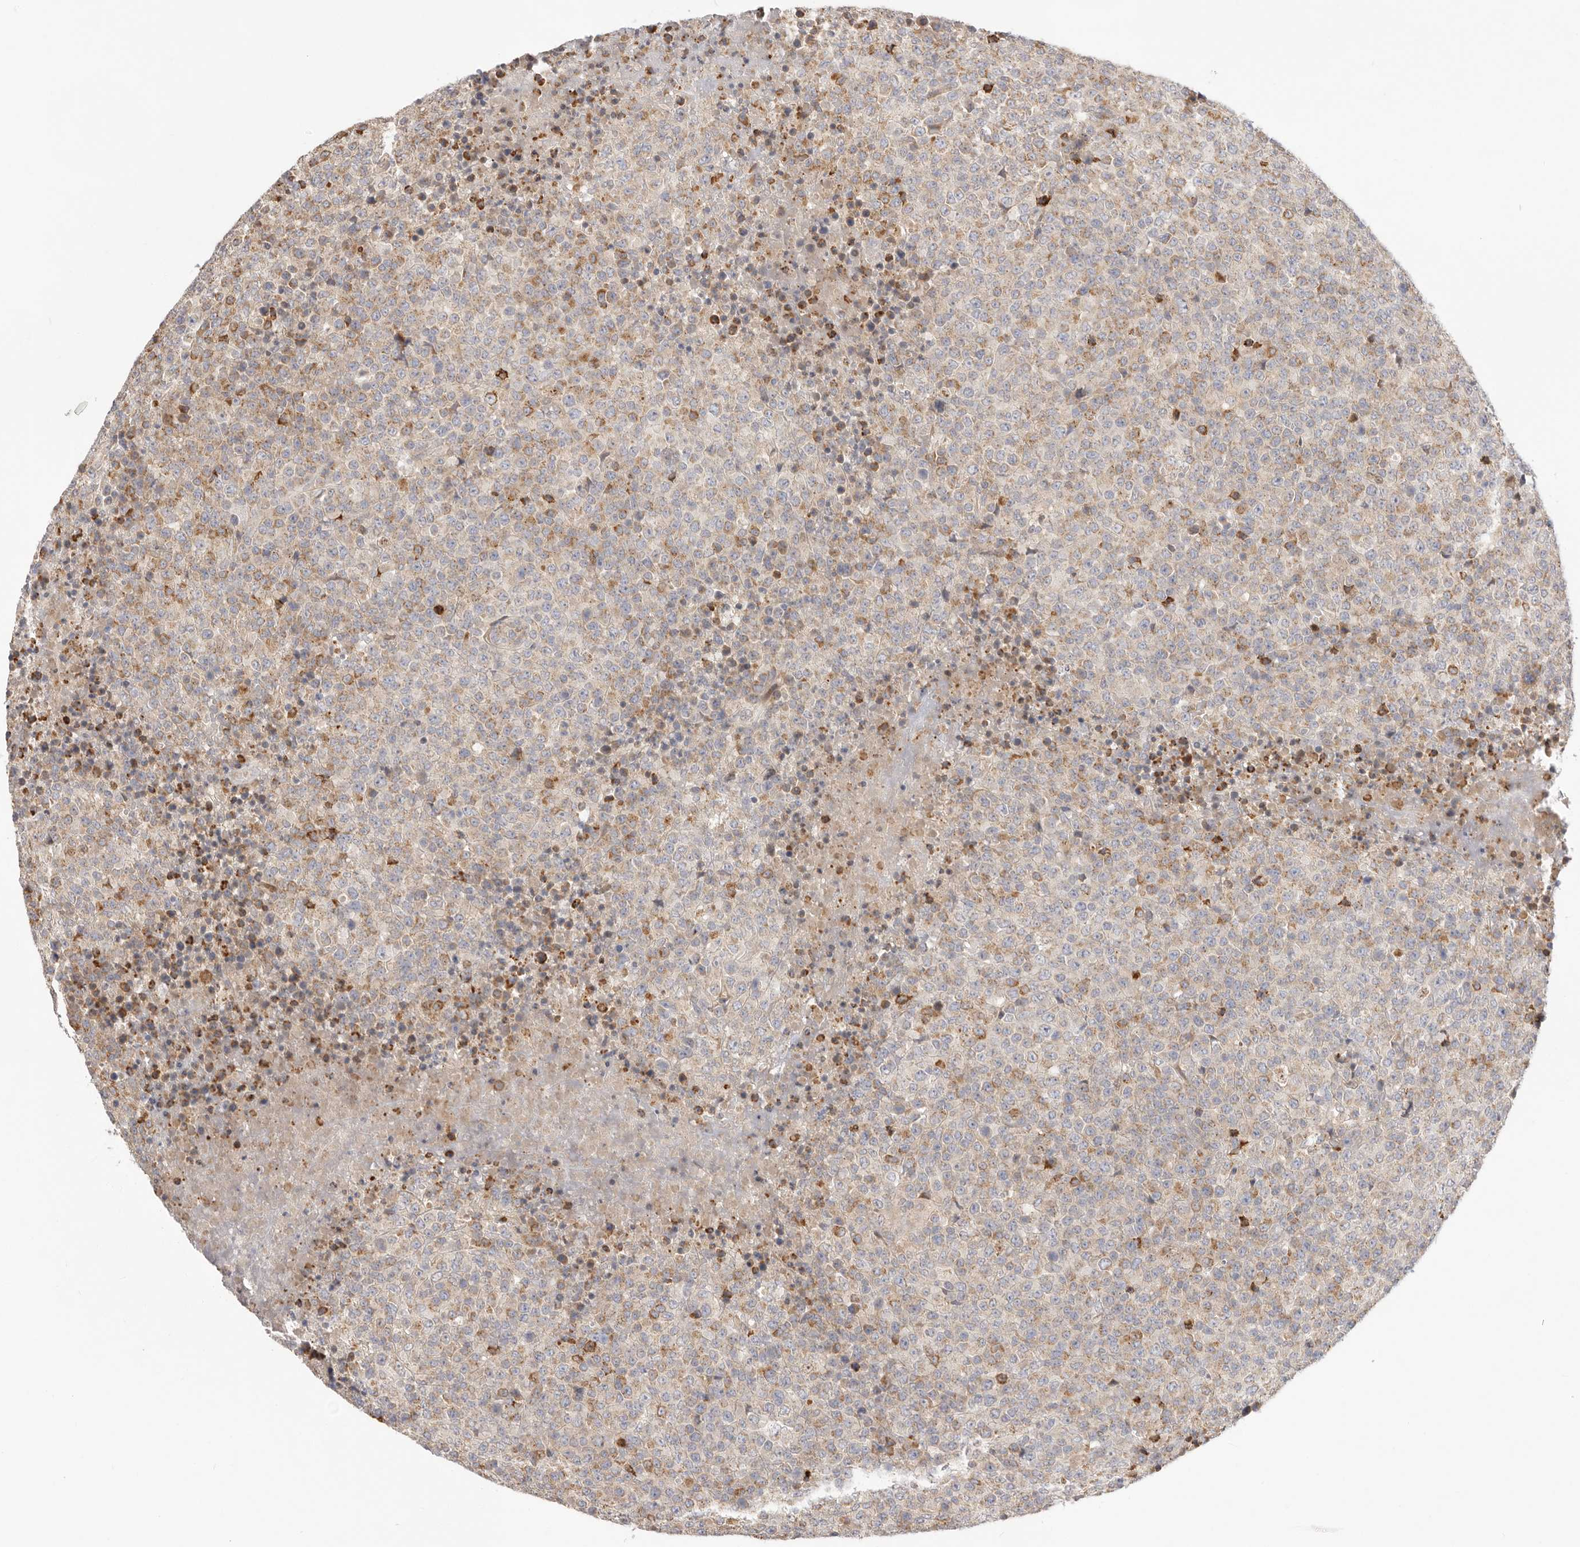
{"staining": {"intensity": "moderate", "quantity": "<25%", "location": "cytoplasmic/membranous"}, "tissue": "lymphoma", "cell_type": "Tumor cells", "image_type": "cancer", "snomed": [{"axis": "morphology", "description": "Malignant lymphoma, non-Hodgkin's type, High grade"}, {"axis": "topography", "description": "Lymph node"}], "caption": "Brown immunohistochemical staining in human lymphoma reveals moderate cytoplasmic/membranous positivity in about <25% of tumor cells.", "gene": "USH1C", "patient": {"sex": "male", "age": 13}}